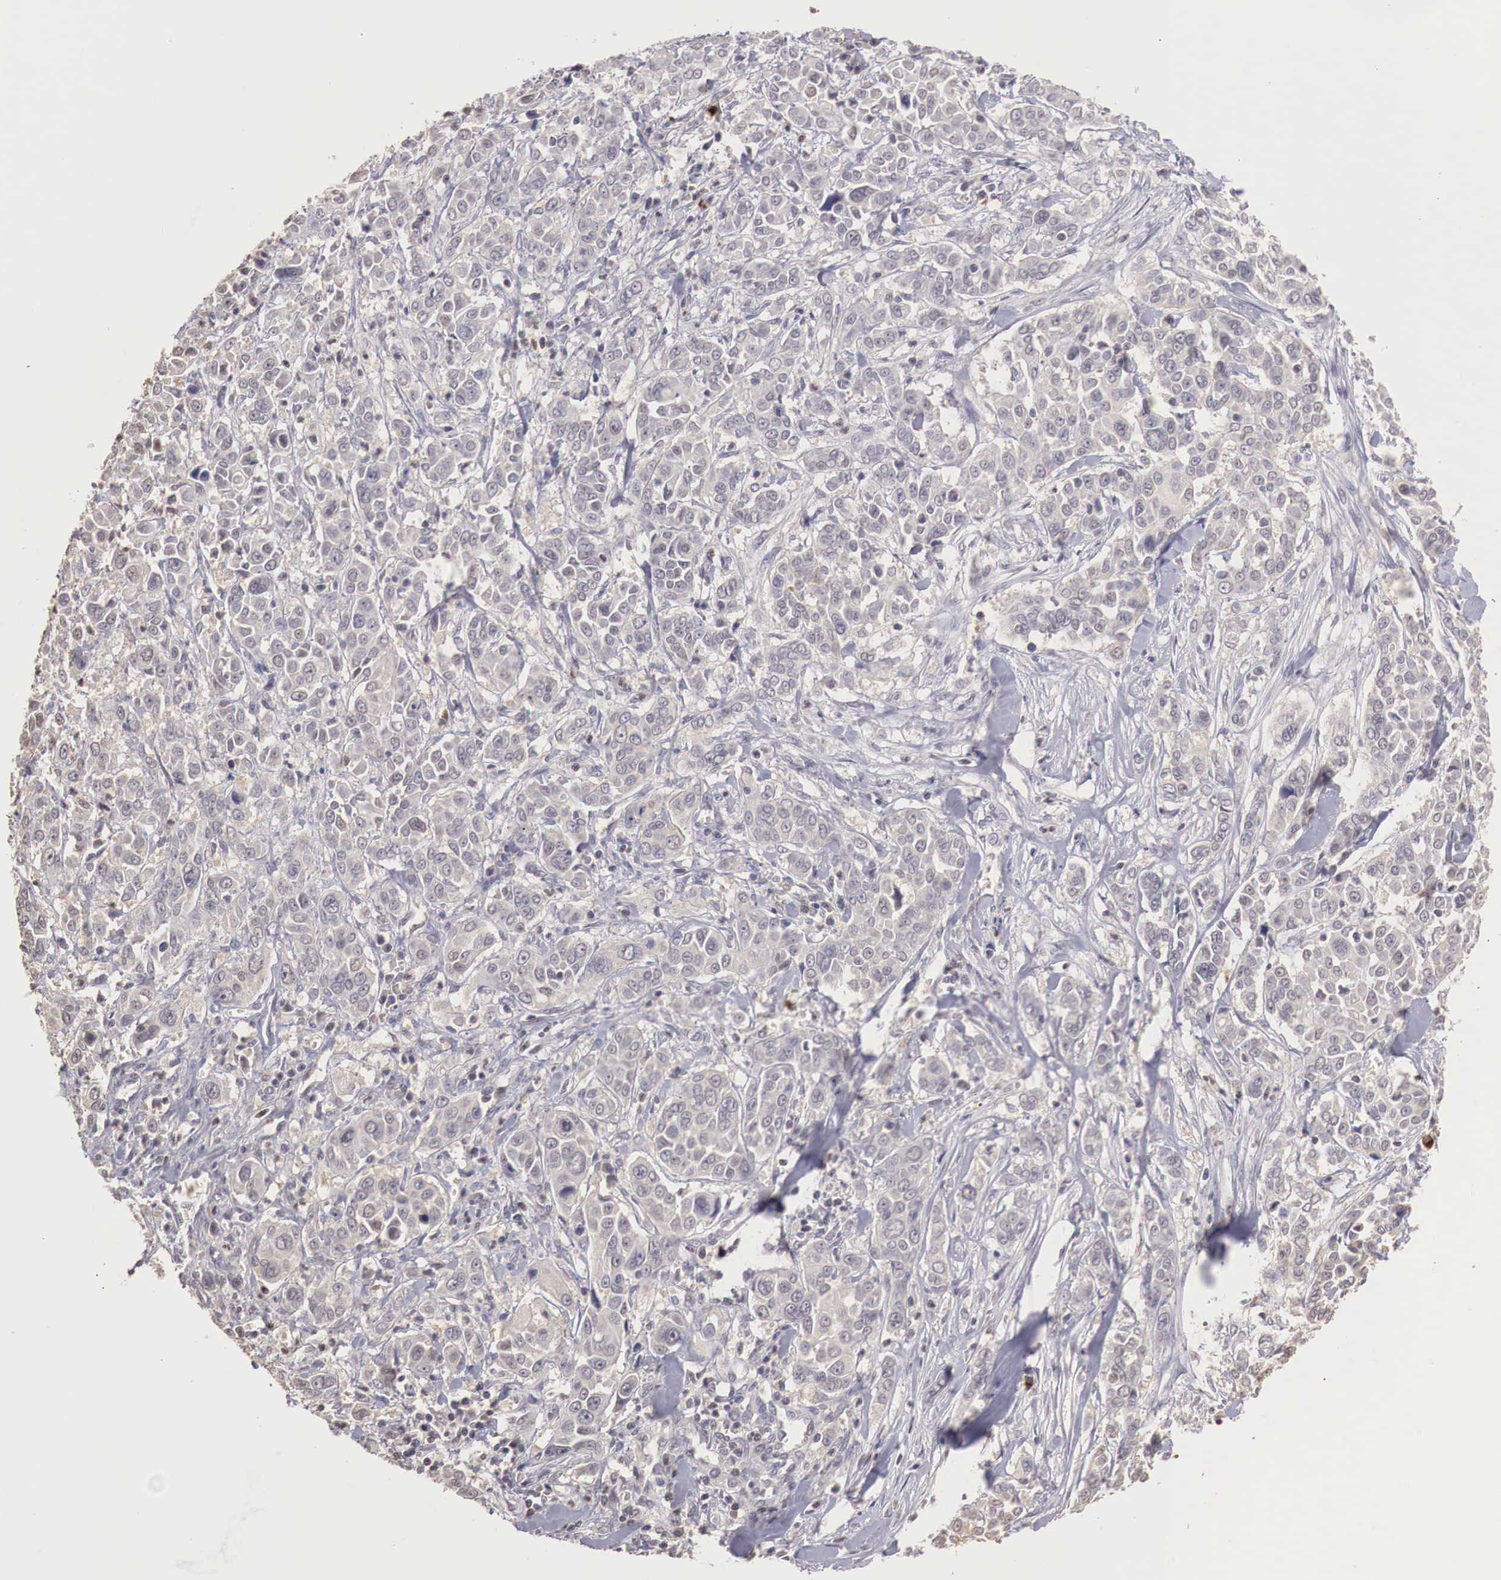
{"staining": {"intensity": "weak", "quantity": ">75%", "location": "cytoplasmic/membranous"}, "tissue": "pancreatic cancer", "cell_type": "Tumor cells", "image_type": "cancer", "snomed": [{"axis": "morphology", "description": "Adenocarcinoma, NOS"}, {"axis": "topography", "description": "Pancreas"}], "caption": "This image displays IHC staining of human pancreatic cancer (adenocarcinoma), with low weak cytoplasmic/membranous staining in approximately >75% of tumor cells.", "gene": "TBC1D9", "patient": {"sex": "female", "age": 52}}